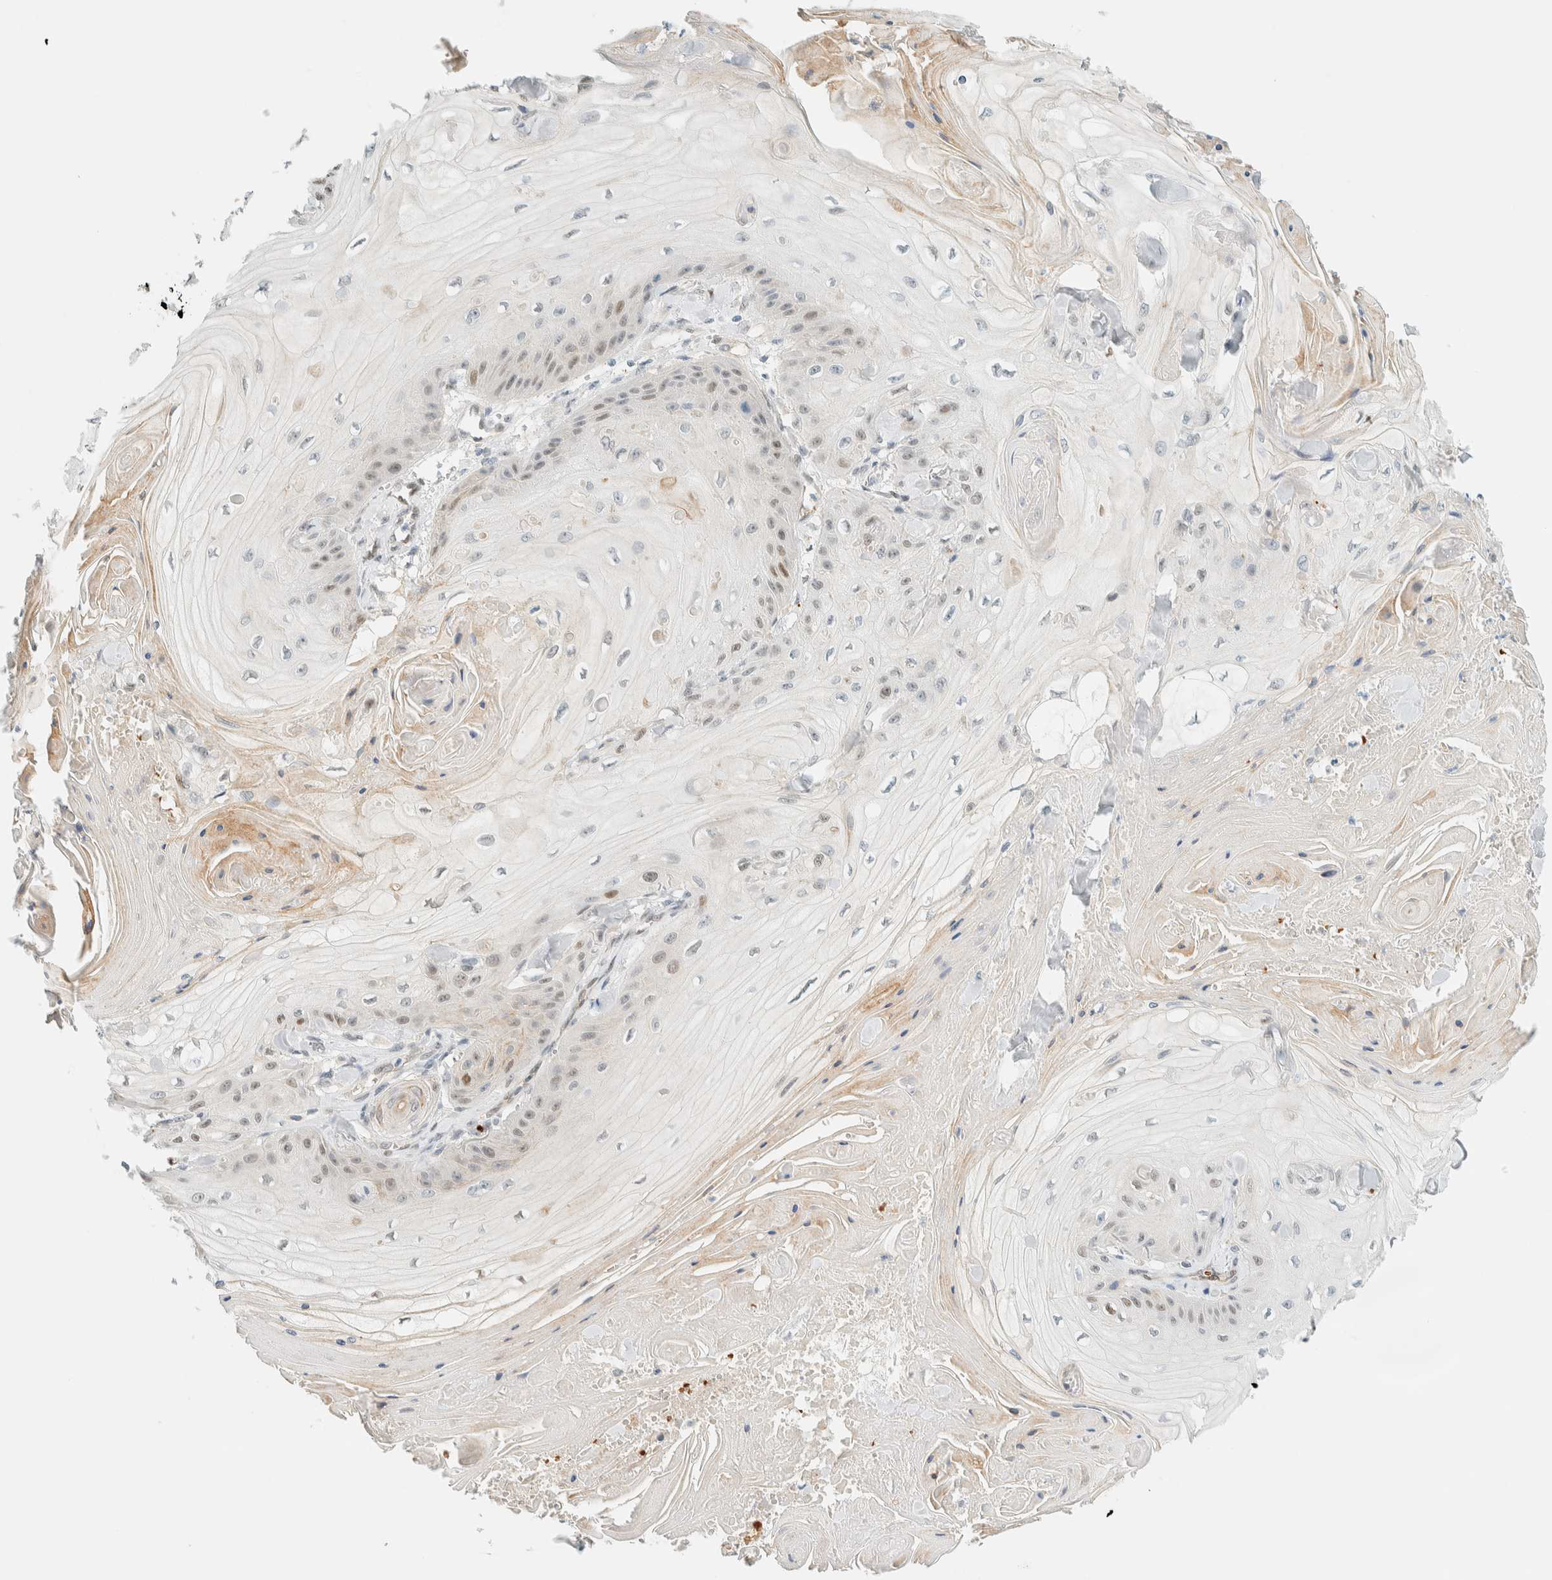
{"staining": {"intensity": "weak", "quantity": "<25%", "location": "nuclear"}, "tissue": "skin cancer", "cell_type": "Tumor cells", "image_type": "cancer", "snomed": [{"axis": "morphology", "description": "Squamous cell carcinoma, NOS"}, {"axis": "topography", "description": "Skin"}], "caption": "There is no significant positivity in tumor cells of skin squamous cell carcinoma.", "gene": "TSTD2", "patient": {"sex": "male", "age": 74}}